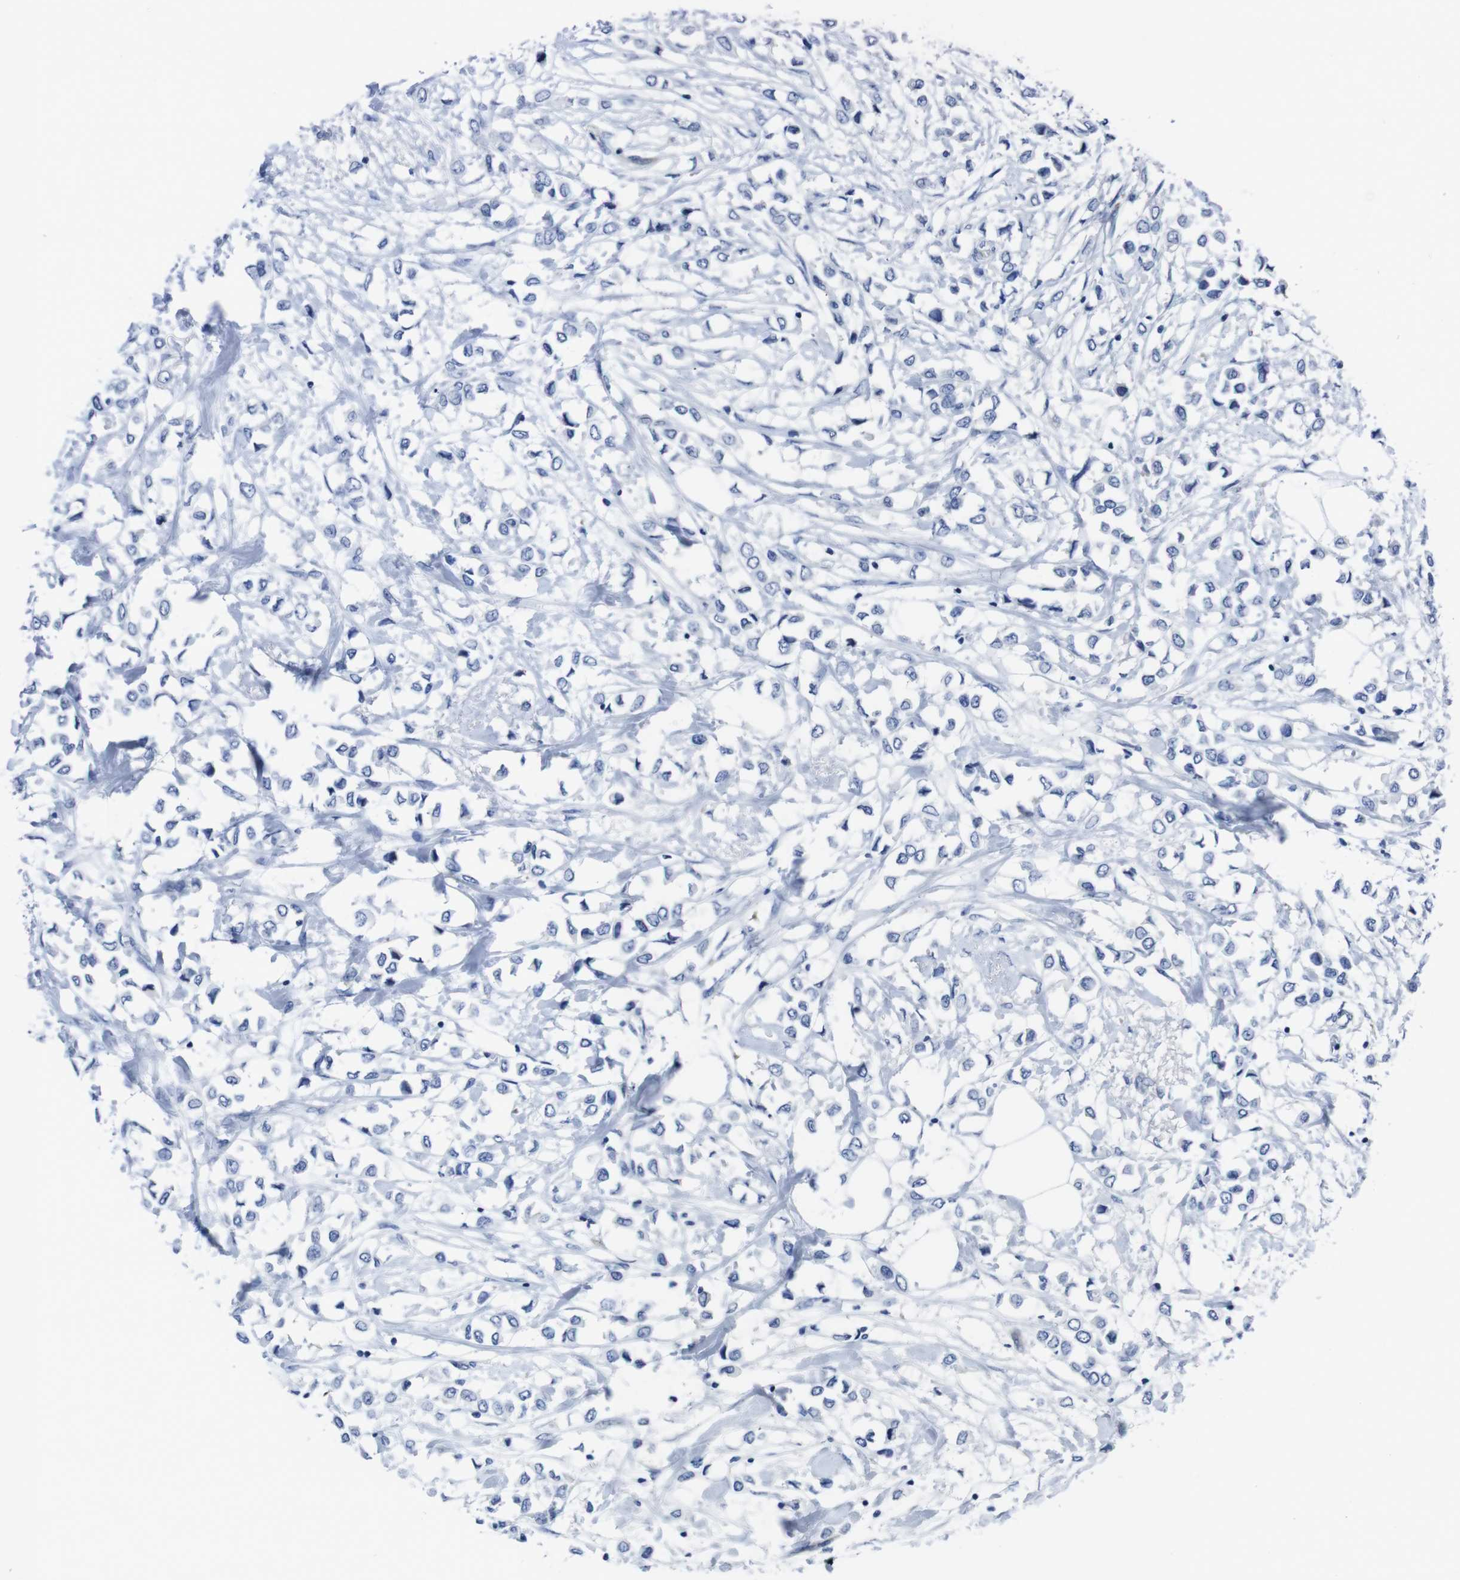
{"staining": {"intensity": "negative", "quantity": "none", "location": "none"}, "tissue": "breast cancer", "cell_type": "Tumor cells", "image_type": "cancer", "snomed": [{"axis": "morphology", "description": "Lobular carcinoma"}, {"axis": "topography", "description": "Breast"}], "caption": "High magnification brightfield microscopy of breast cancer stained with DAB (brown) and counterstained with hematoxylin (blue): tumor cells show no significant expression. The staining was performed using DAB (3,3'-diaminobenzidine) to visualize the protein expression in brown, while the nuclei were stained in blue with hematoxylin (Magnification: 20x).", "gene": "EIF4A1", "patient": {"sex": "female", "age": 51}}